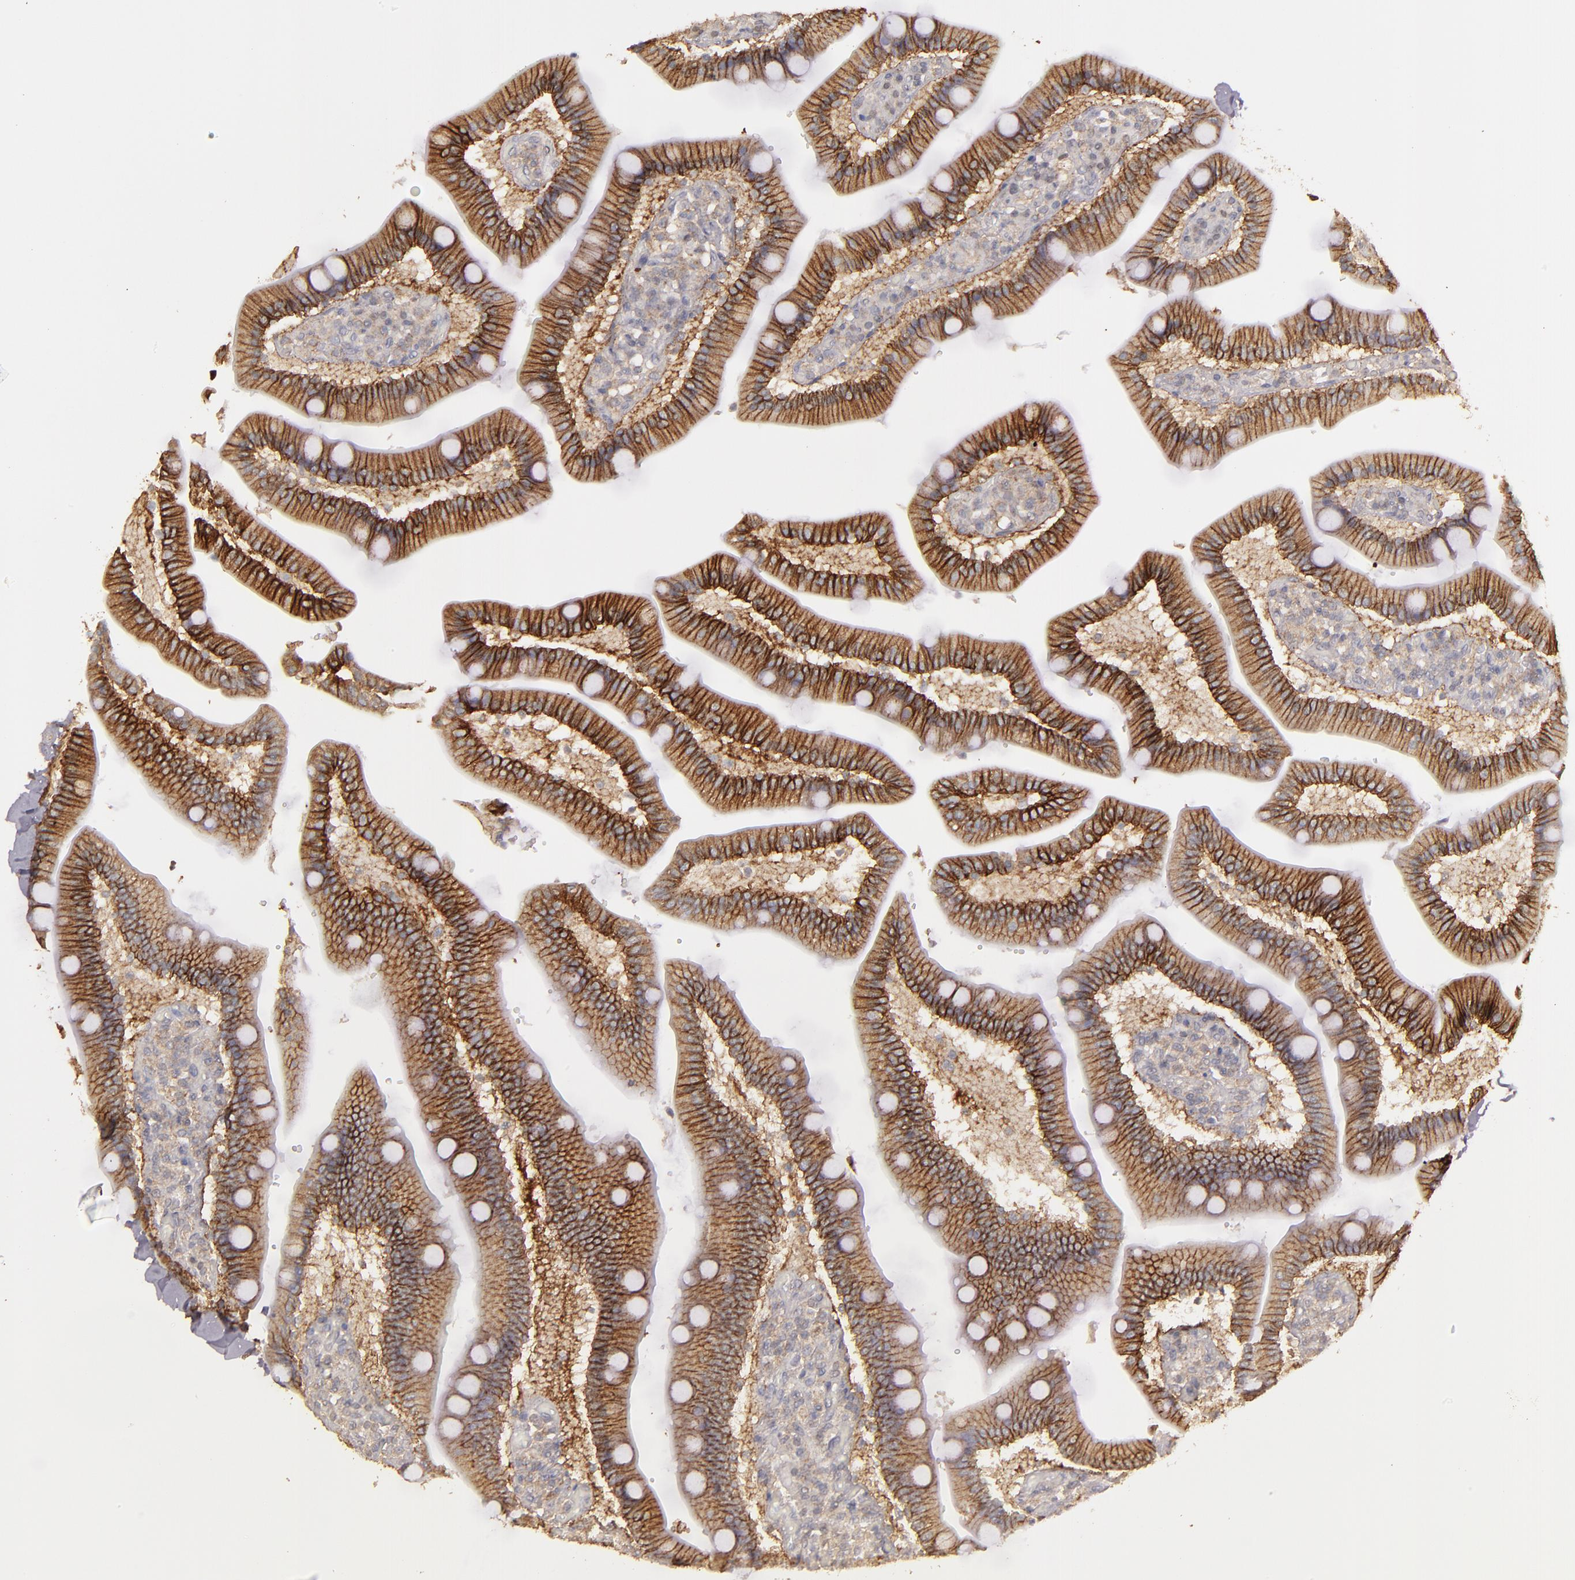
{"staining": {"intensity": "strong", "quantity": ">75%", "location": "cytoplasmic/membranous"}, "tissue": "duodenum", "cell_type": "Glandular cells", "image_type": "normal", "snomed": [{"axis": "morphology", "description": "Normal tissue, NOS"}, {"axis": "topography", "description": "Duodenum"}], "caption": "Immunohistochemical staining of benign human duodenum reveals >75% levels of strong cytoplasmic/membranous protein positivity in approximately >75% of glandular cells.", "gene": "FAT1", "patient": {"sex": "male", "age": 66}}